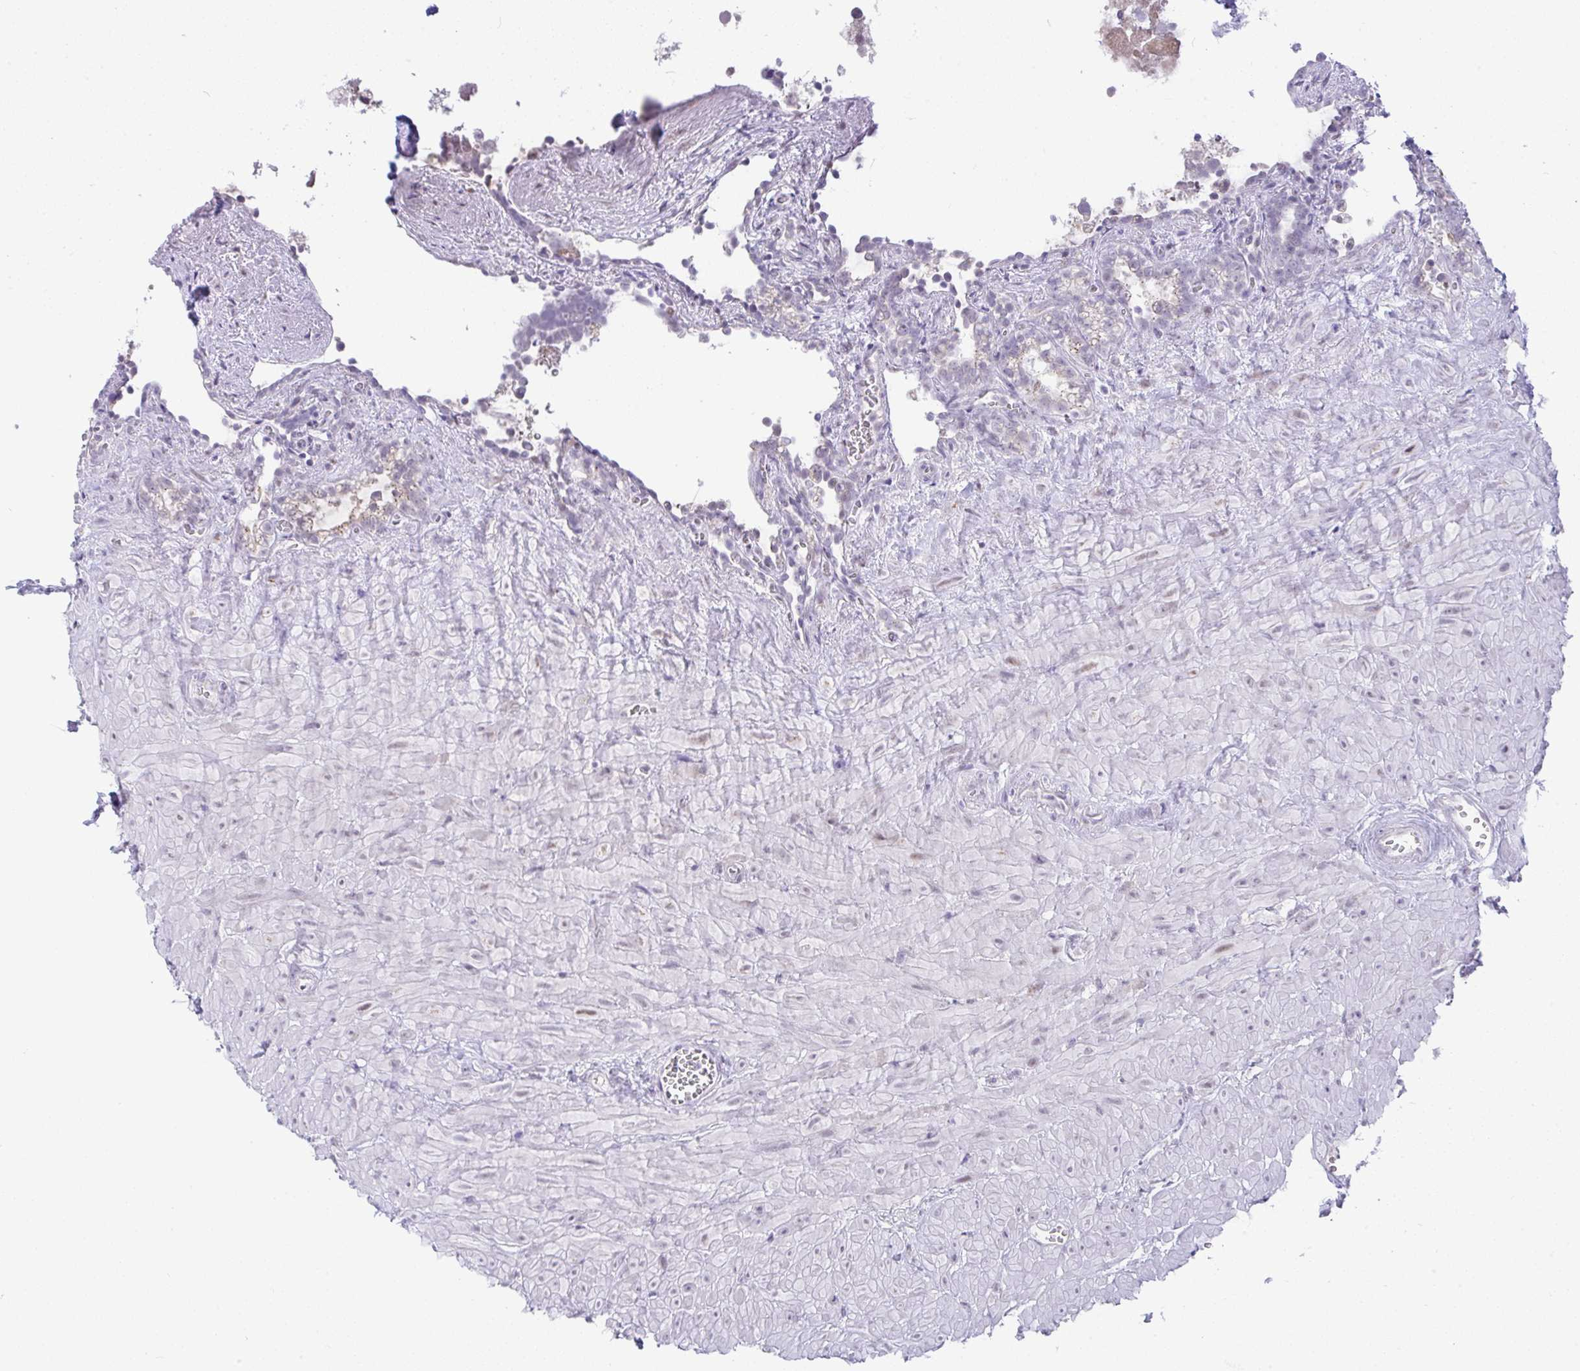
{"staining": {"intensity": "weak", "quantity": "25%-75%", "location": "cytoplasmic/membranous"}, "tissue": "seminal vesicle", "cell_type": "Glandular cells", "image_type": "normal", "snomed": [{"axis": "morphology", "description": "Normal tissue, NOS"}, {"axis": "topography", "description": "Seminal veicle"}], "caption": "This is an image of IHC staining of benign seminal vesicle, which shows weak positivity in the cytoplasmic/membranous of glandular cells.", "gene": "FAM177A1", "patient": {"sex": "male", "age": 76}}